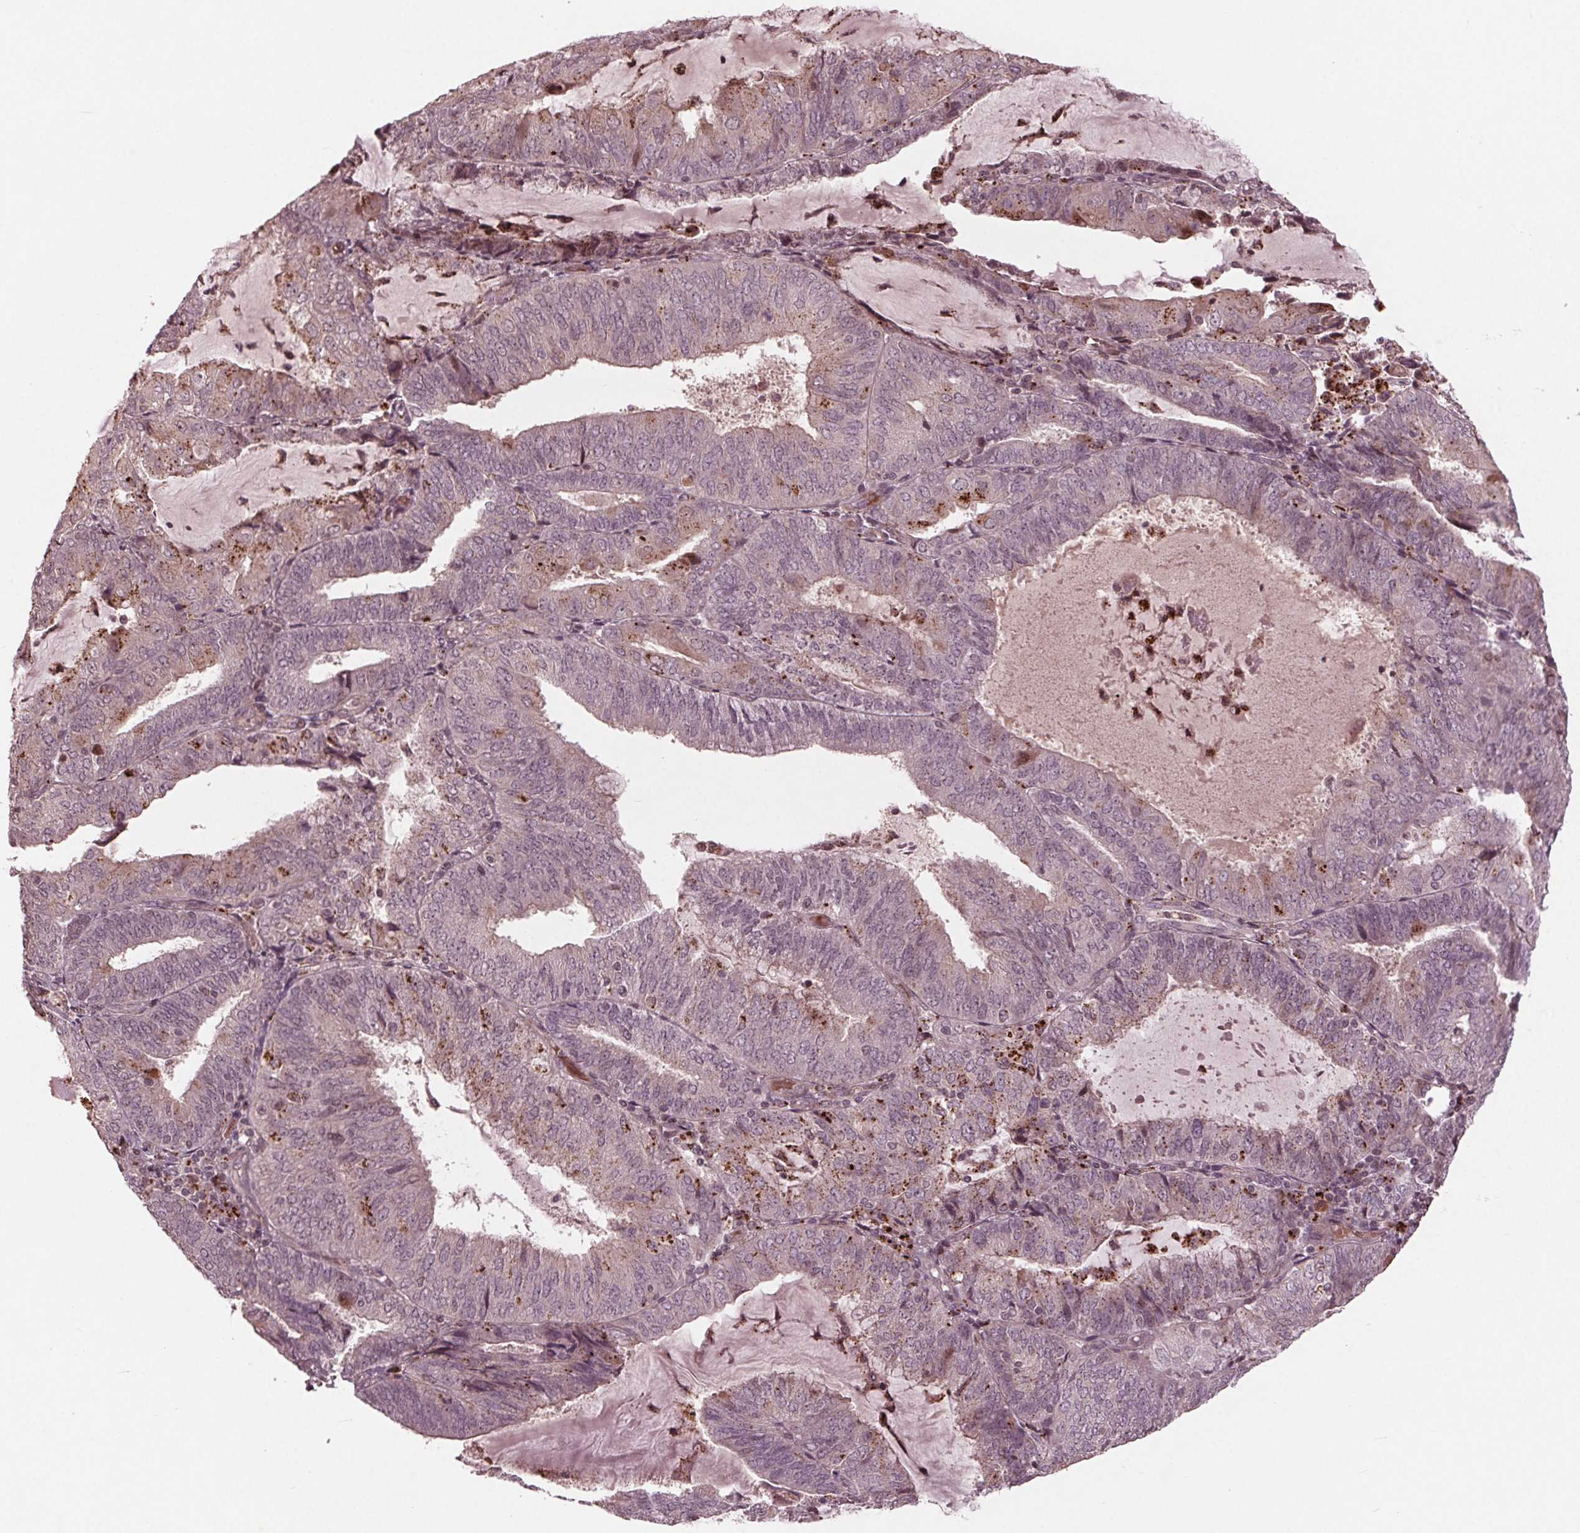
{"staining": {"intensity": "negative", "quantity": "none", "location": "none"}, "tissue": "endometrial cancer", "cell_type": "Tumor cells", "image_type": "cancer", "snomed": [{"axis": "morphology", "description": "Adenocarcinoma, NOS"}, {"axis": "topography", "description": "Endometrium"}], "caption": "Tumor cells are negative for brown protein staining in endometrial cancer (adenocarcinoma).", "gene": "CDKL4", "patient": {"sex": "female", "age": 81}}